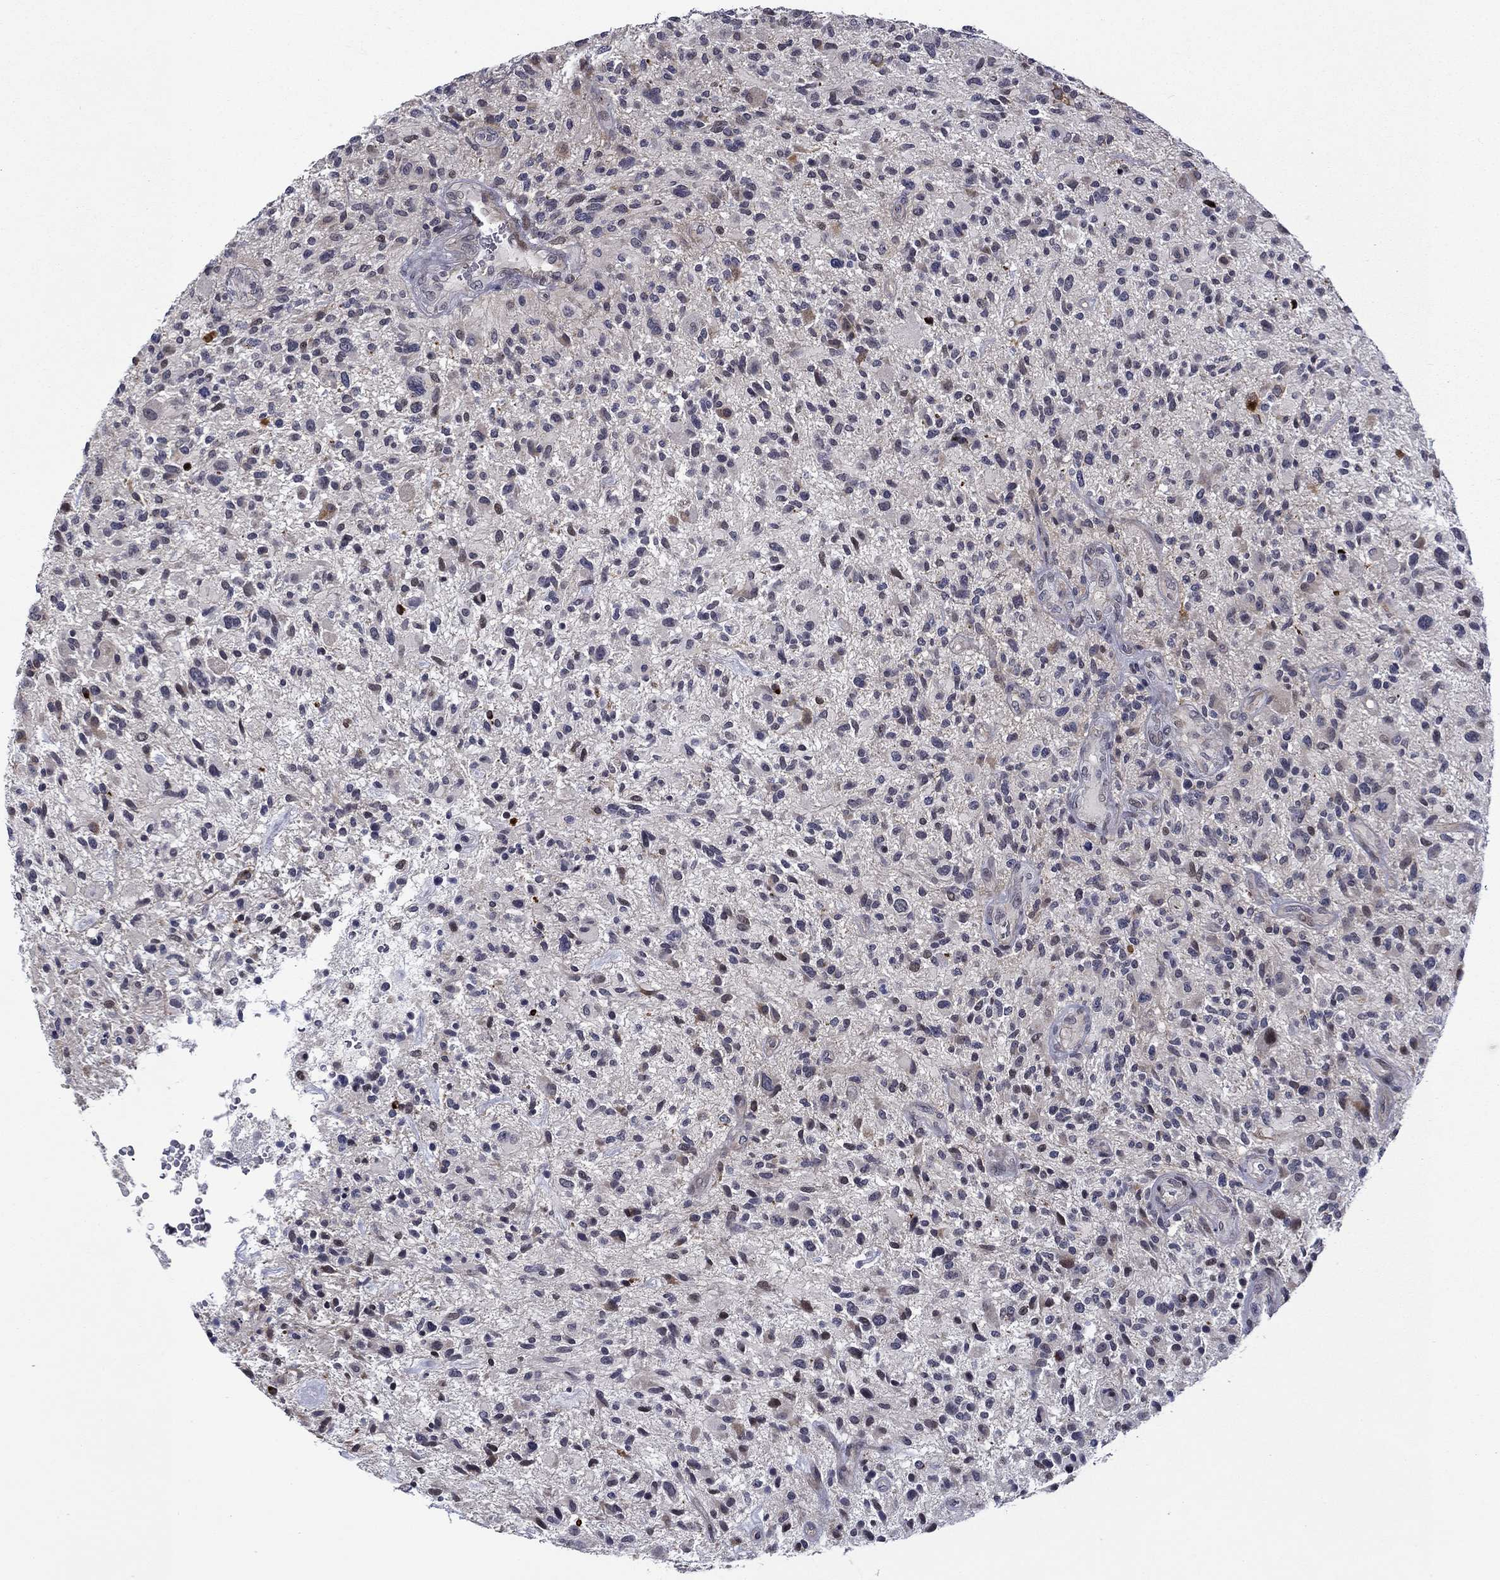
{"staining": {"intensity": "negative", "quantity": "none", "location": "none"}, "tissue": "glioma", "cell_type": "Tumor cells", "image_type": "cancer", "snomed": [{"axis": "morphology", "description": "Glioma, malignant, High grade"}, {"axis": "topography", "description": "Brain"}], "caption": "IHC of glioma shows no expression in tumor cells.", "gene": "B3GAT1", "patient": {"sex": "male", "age": 47}}